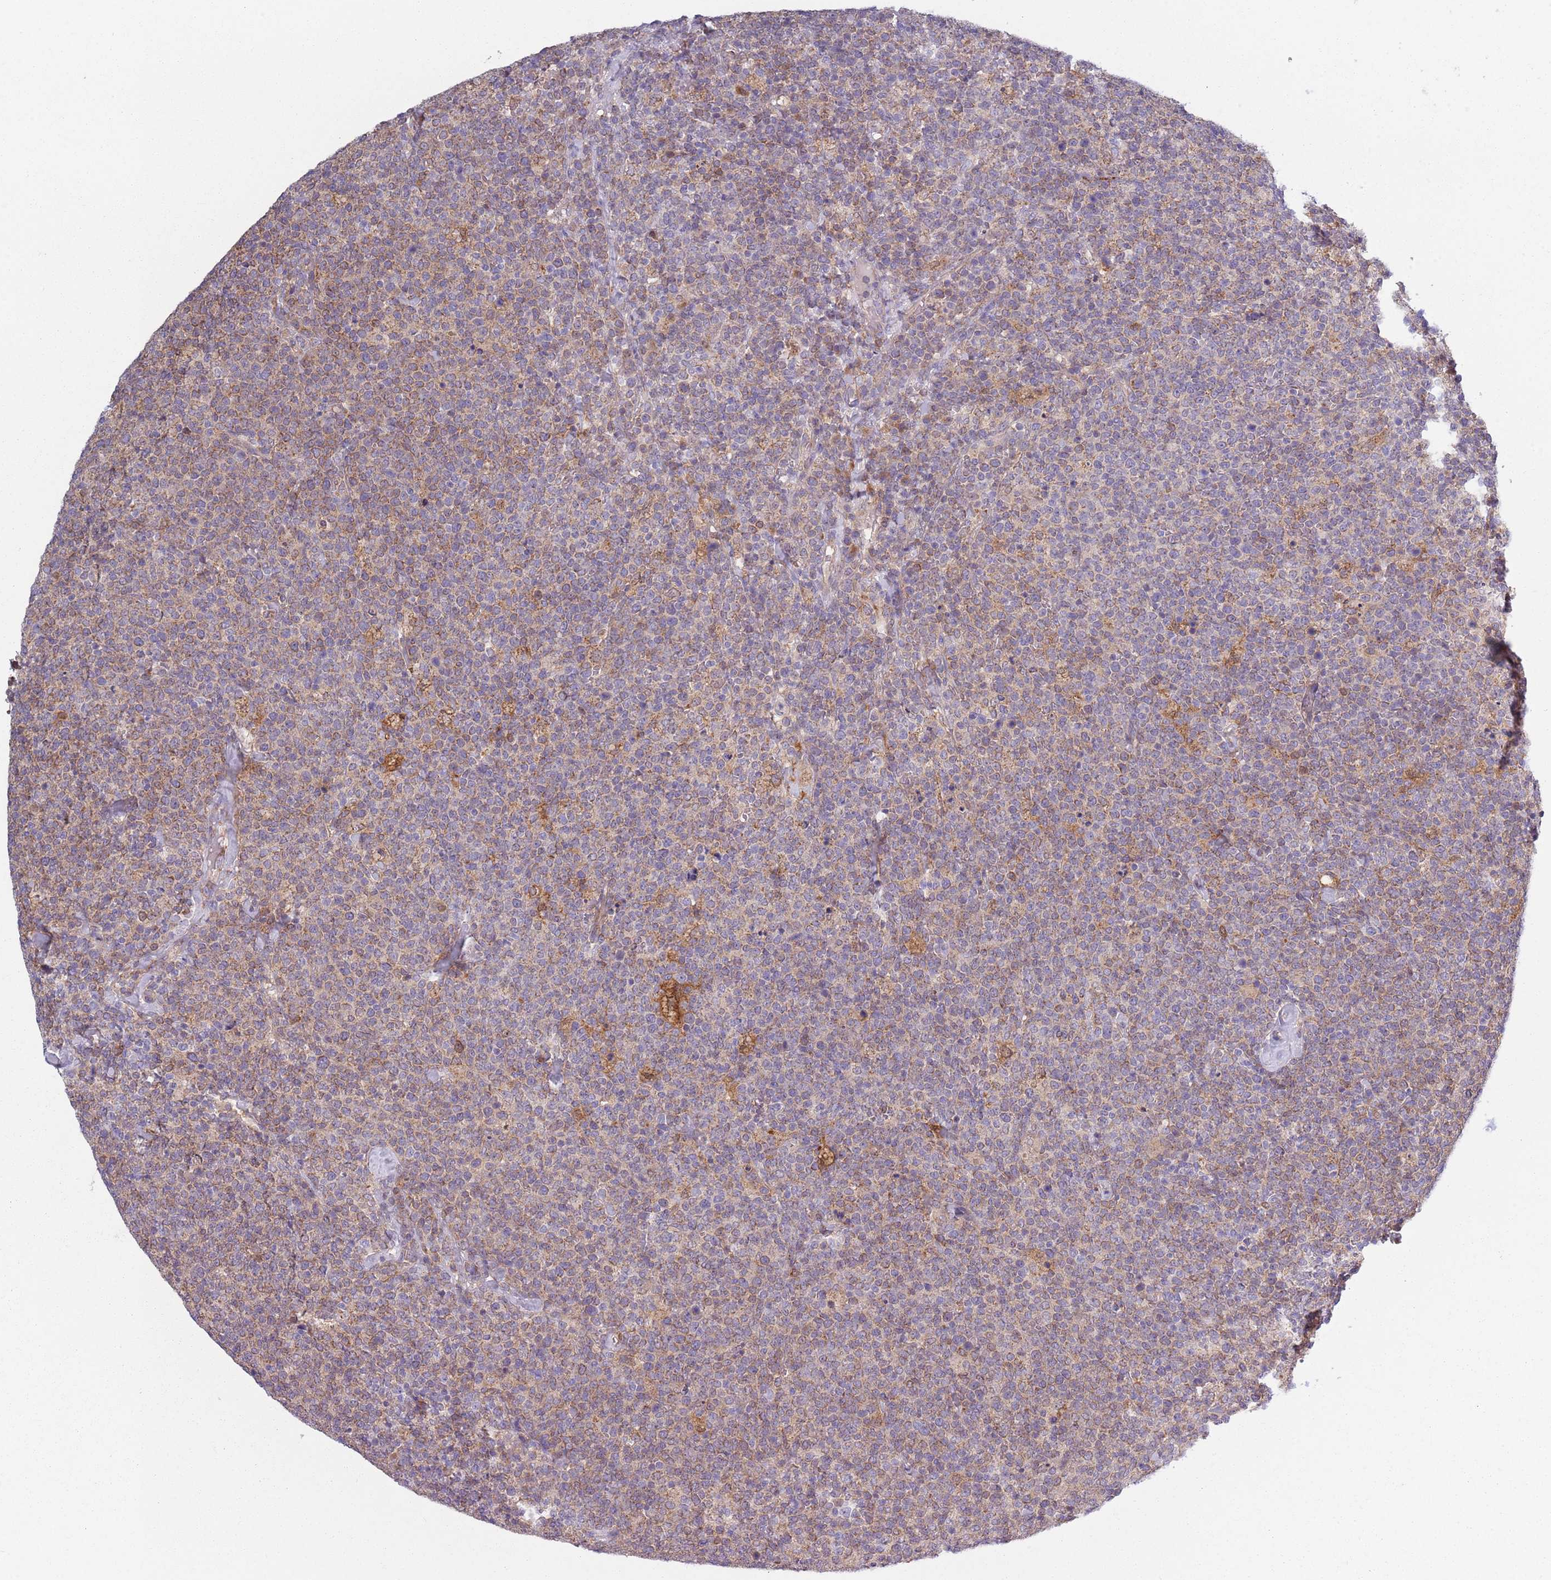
{"staining": {"intensity": "weak", "quantity": "25%-75%", "location": "cytoplasmic/membranous"}, "tissue": "lymphoma", "cell_type": "Tumor cells", "image_type": "cancer", "snomed": [{"axis": "morphology", "description": "Malignant lymphoma, non-Hodgkin's type, High grade"}, {"axis": "topography", "description": "Lymph node"}], "caption": "A high-resolution histopathology image shows immunohistochemistry staining of high-grade malignant lymphoma, non-Hodgkin's type, which displays weak cytoplasmic/membranous expression in about 25%-75% of tumor cells.", "gene": "COQ5", "patient": {"sex": "male", "age": 61}}